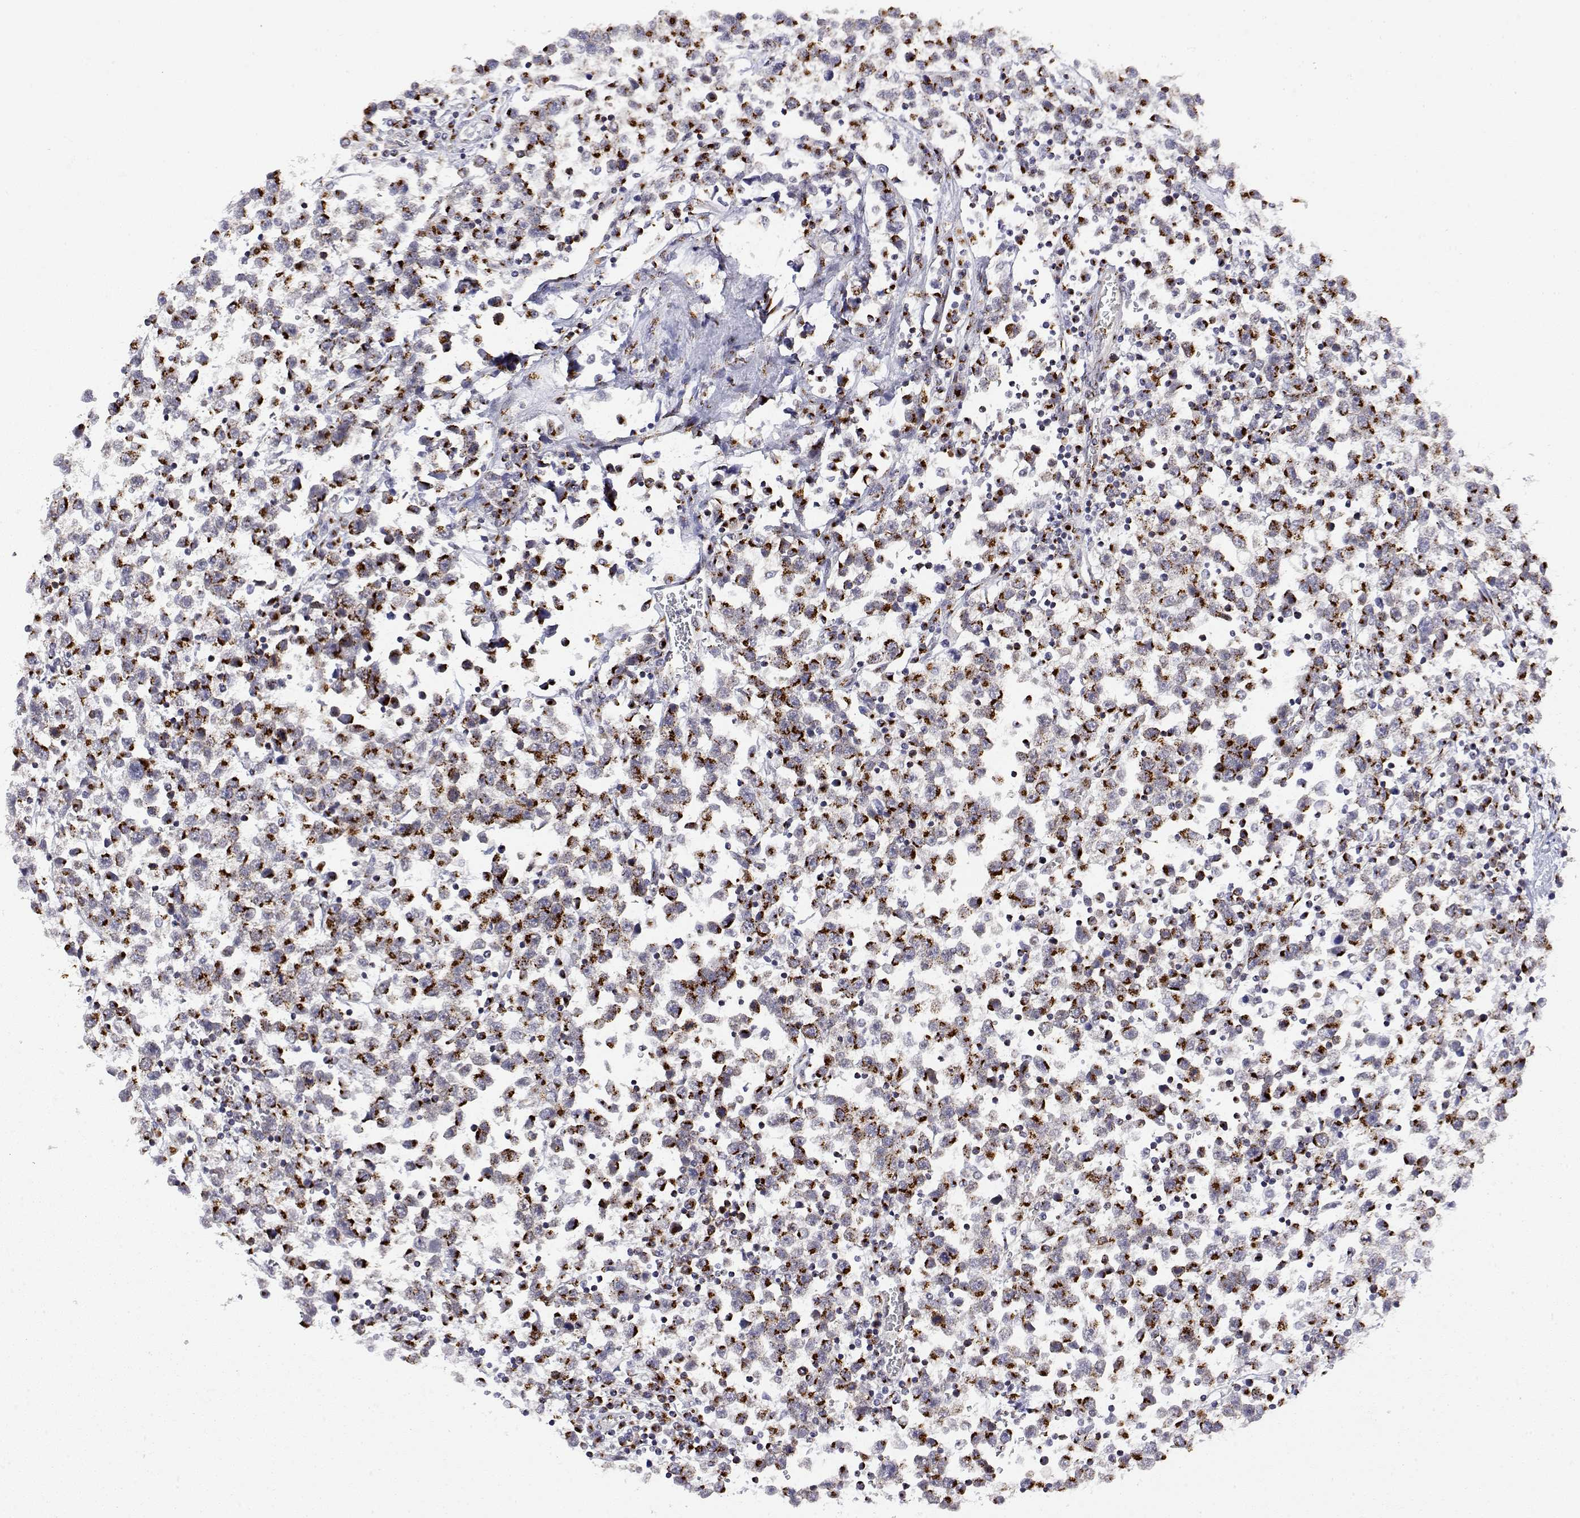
{"staining": {"intensity": "strong", "quantity": "25%-75%", "location": "cytoplasmic/membranous"}, "tissue": "testis cancer", "cell_type": "Tumor cells", "image_type": "cancer", "snomed": [{"axis": "morphology", "description": "Seminoma, NOS"}, {"axis": "topography", "description": "Testis"}], "caption": "Immunohistochemical staining of seminoma (testis) shows high levels of strong cytoplasmic/membranous expression in about 25%-75% of tumor cells.", "gene": "YIPF3", "patient": {"sex": "male", "age": 34}}